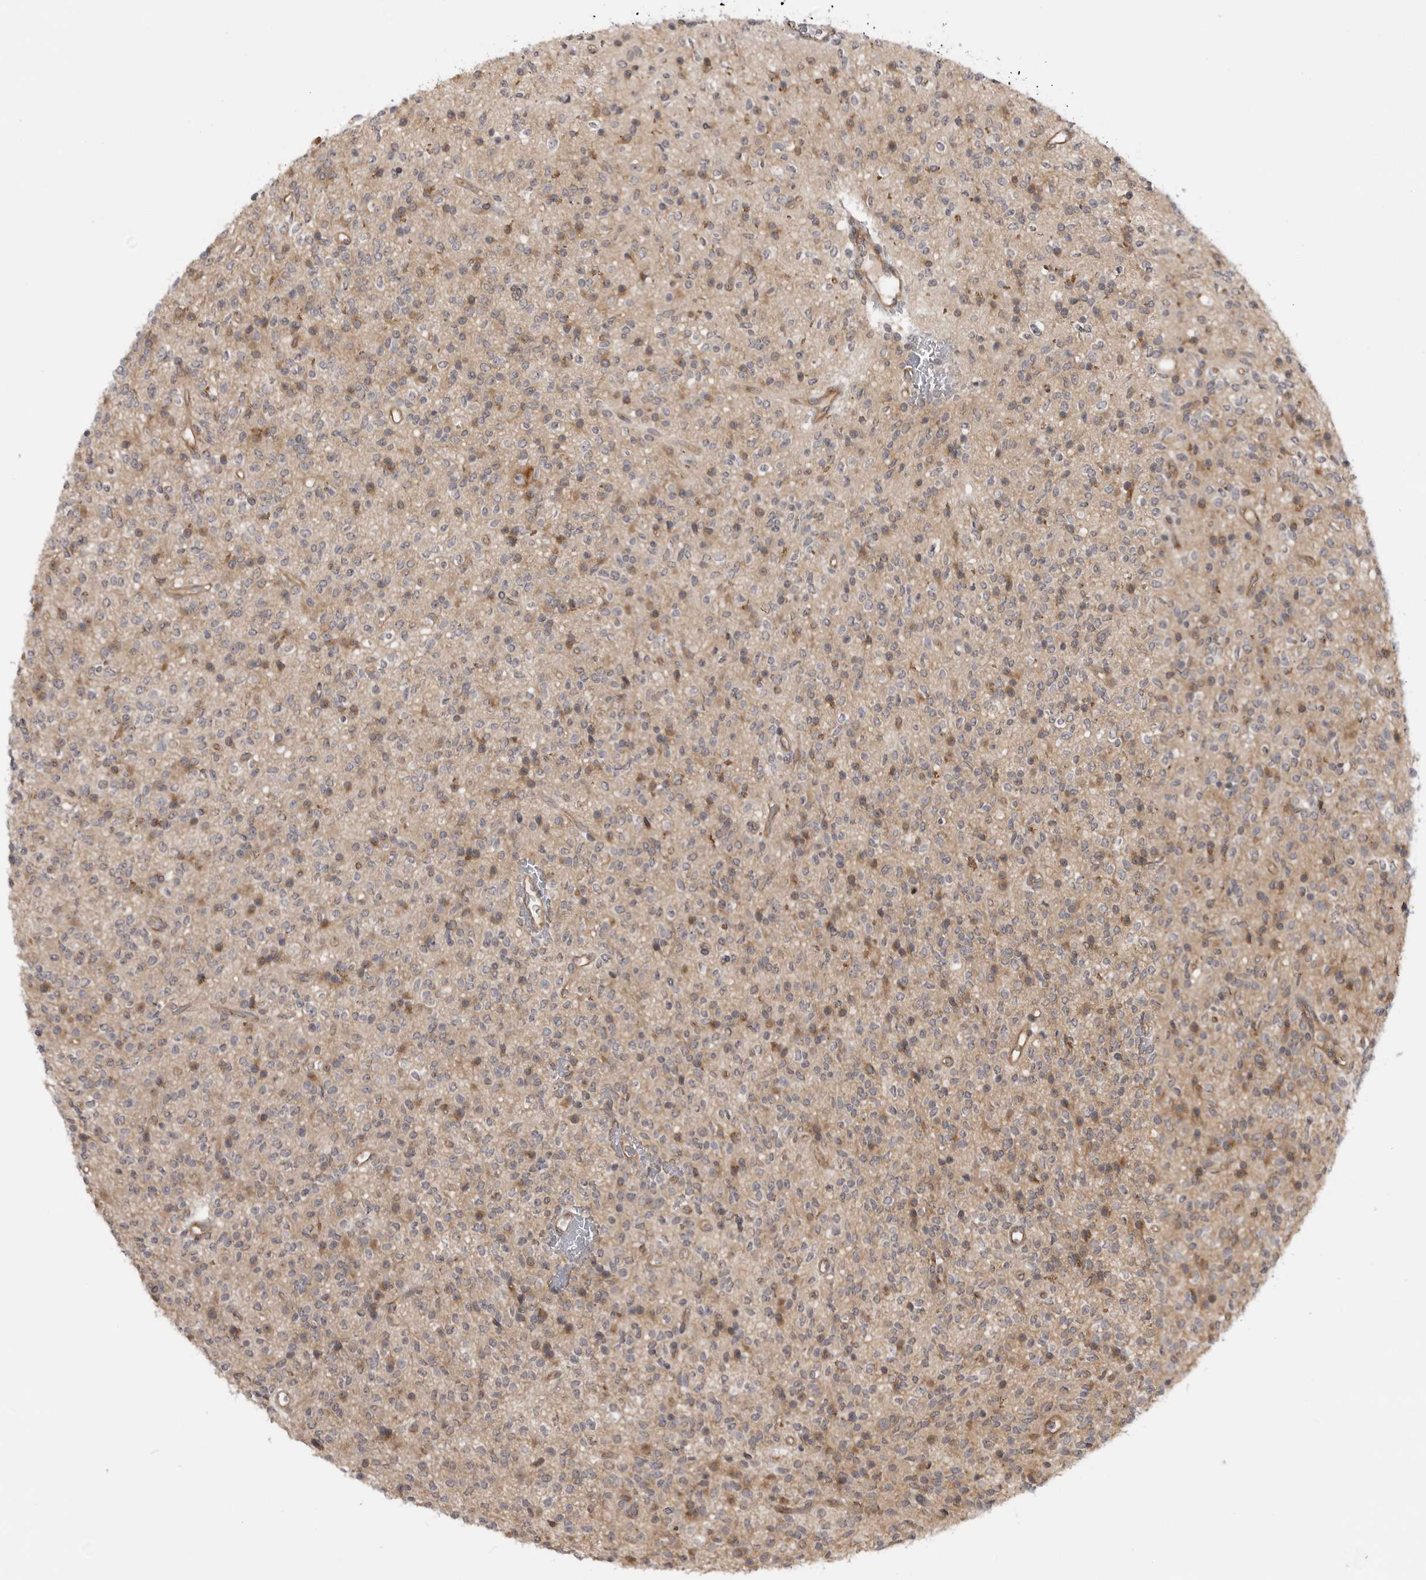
{"staining": {"intensity": "weak", "quantity": "25%-75%", "location": "cytoplasmic/membranous"}, "tissue": "glioma", "cell_type": "Tumor cells", "image_type": "cancer", "snomed": [{"axis": "morphology", "description": "Glioma, malignant, High grade"}, {"axis": "topography", "description": "Brain"}], "caption": "Immunohistochemistry of glioma reveals low levels of weak cytoplasmic/membranous staining in about 25%-75% of tumor cells. (DAB (3,3'-diaminobenzidine) IHC with brightfield microscopy, high magnification).", "gene": "LRRC45", "patient": {"sex": "male", "age": 34}}